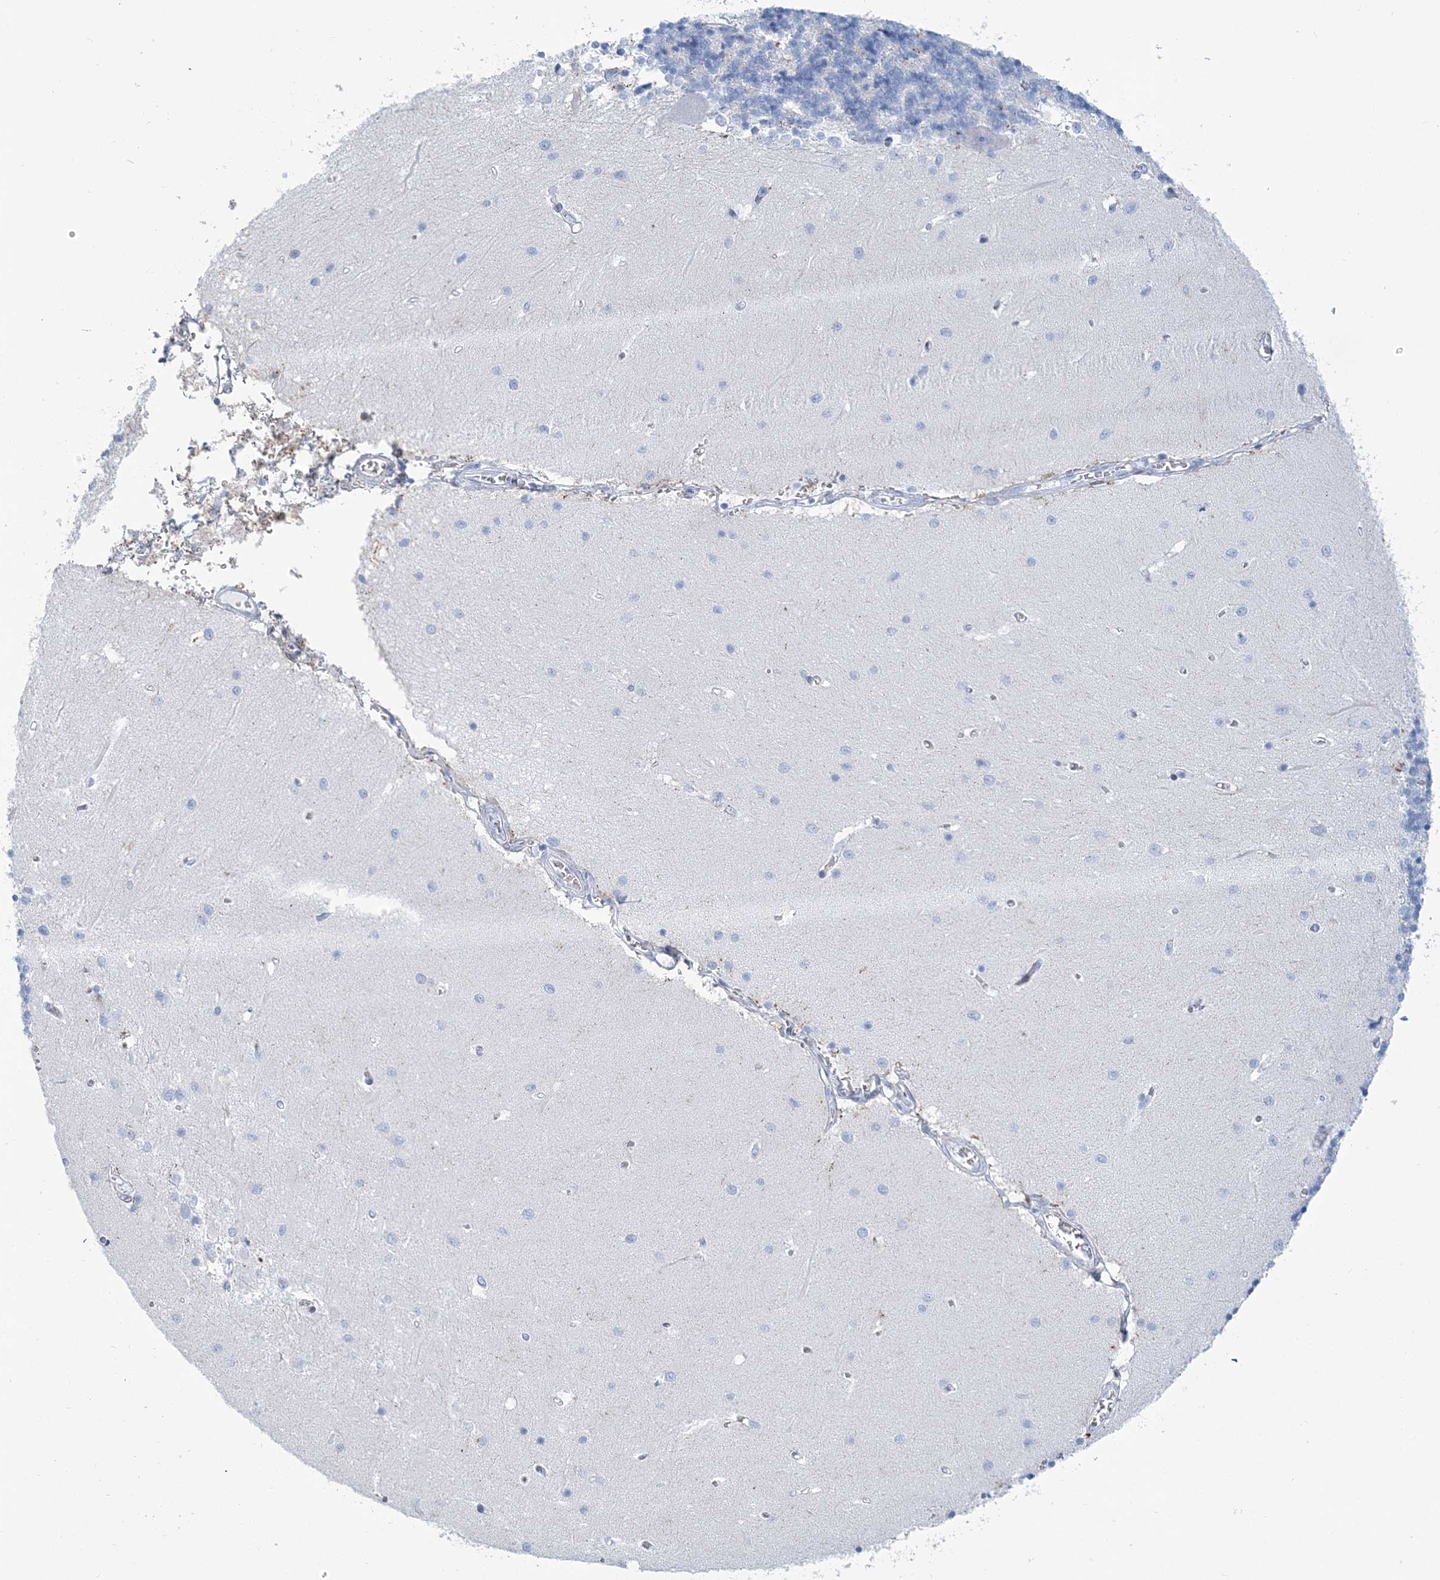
{"staining": {"intensity": "negative", "quantity": "none", "location": "none"}, "tissue": "cerebellum", "cell_type": "Cells in granular layer", "image_type": "normal", "snomed": [{"axis": "morphology", "description": "Normal tissue, NOS"}, {"axis": "topography", "description": "Cerebellum"}], "caption": "High power microscopy micrograph of an immunohistochemistry histopathology image of benign cerebellum, revealing no significant positivity in cells in granular layer.", "gene": "NKX6", "patient": {"sex": "male", "age": 37}}